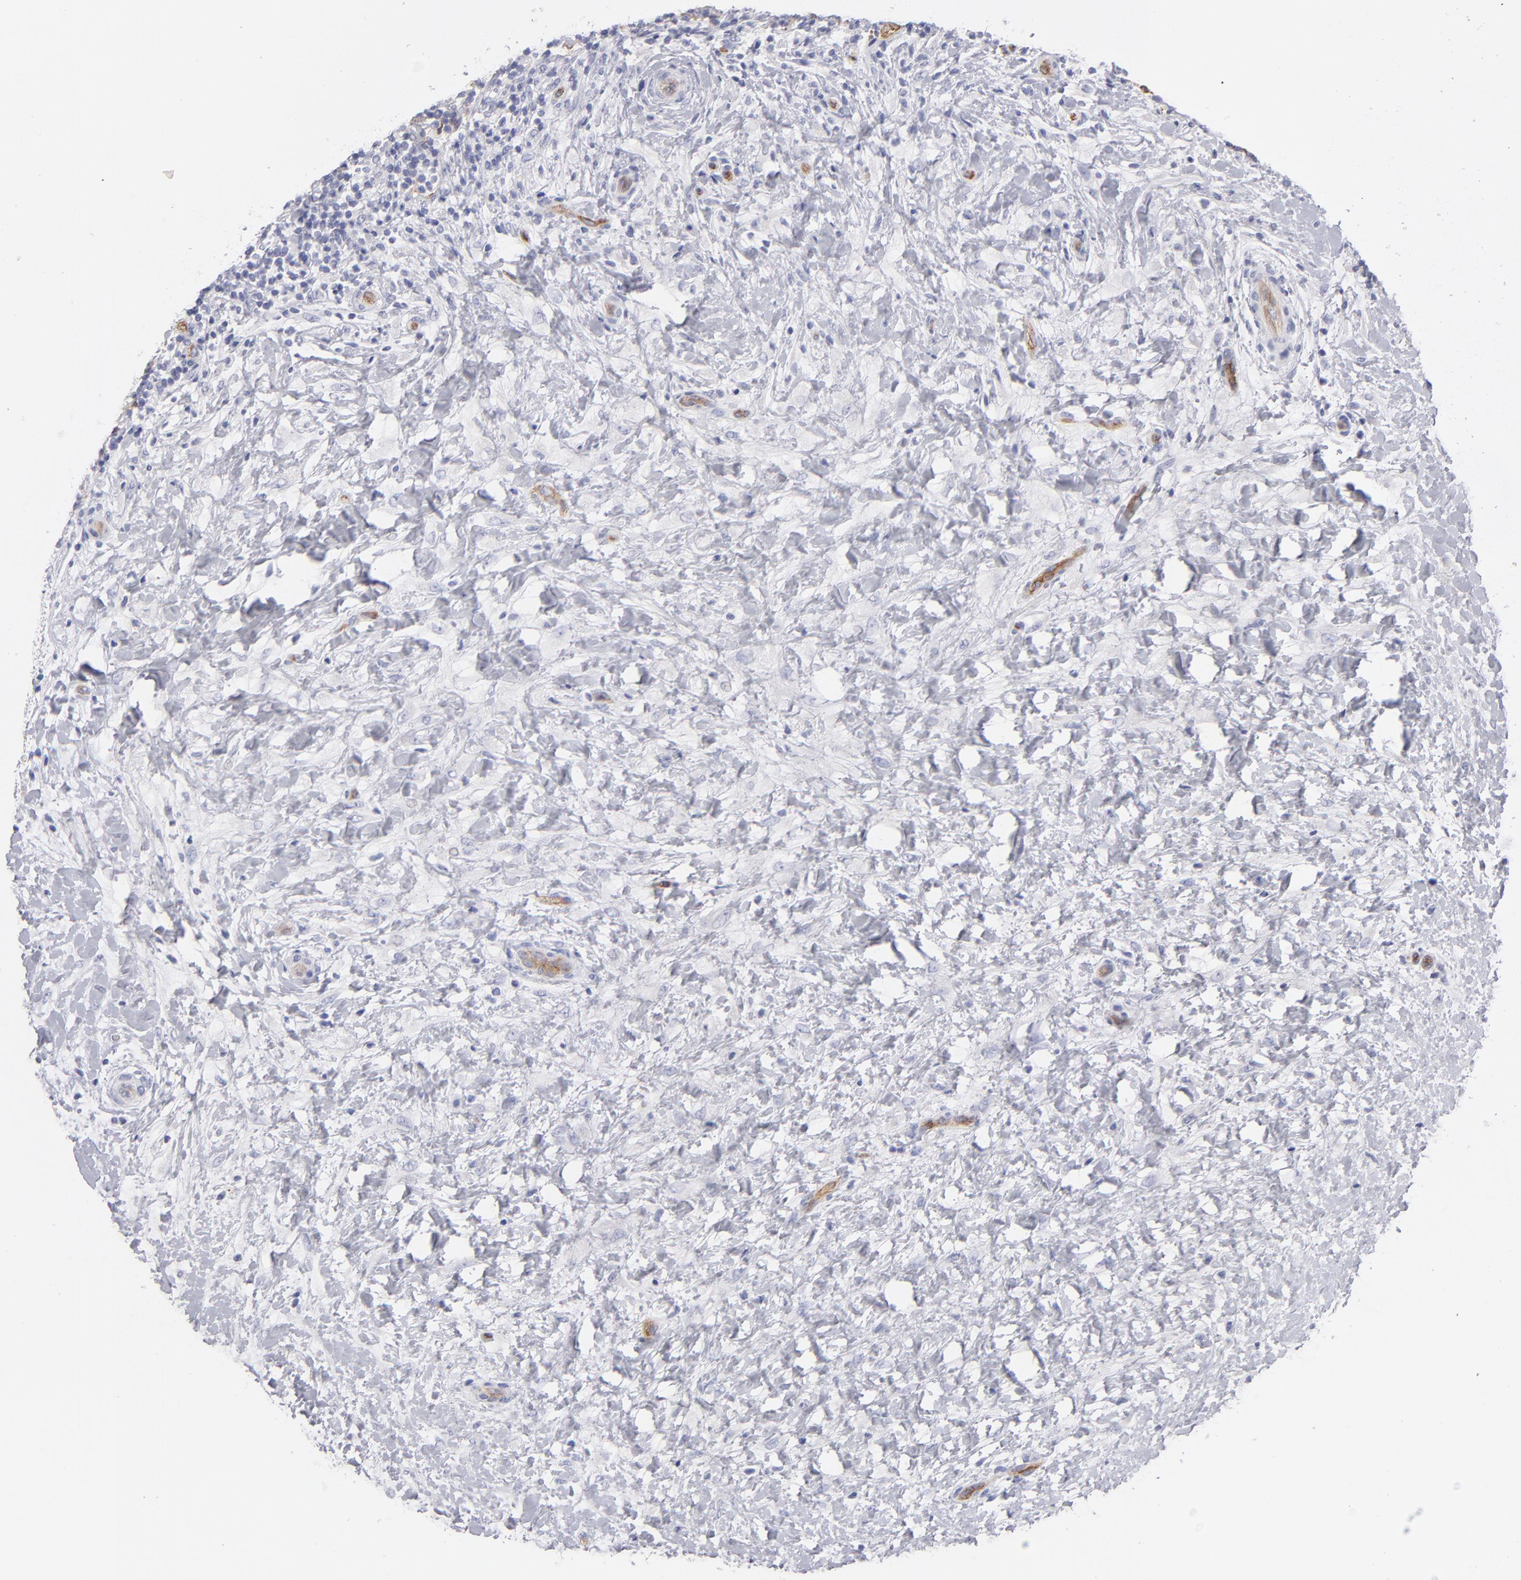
{"staining": {"intensity": "negative", "quantity": "none", "location": "none"}, "tissue": "lymphoma", "cell_type": "Tumor cells", "image_type": "cancer", "snomed": [{"axis": "morphology", "description": "Malignant lymphoma, non-Hodgkin's type, Low grade"}, {"axis": "topography", "description": "Lymph node"}], "caption": "This histopathology image is of lymphoma stained with immunohistochemistry to label a protein in brown with the nuclei are counter-stained blue. There is no expression in tumor cells. The staining was performed using DAB to visualize the protein expression in brown, while the nuclei were stained in blue with hematoxylin (Magnification: 20x).", "gene": "PLVAP", "patient": {"sex": "female", "age": 76}}